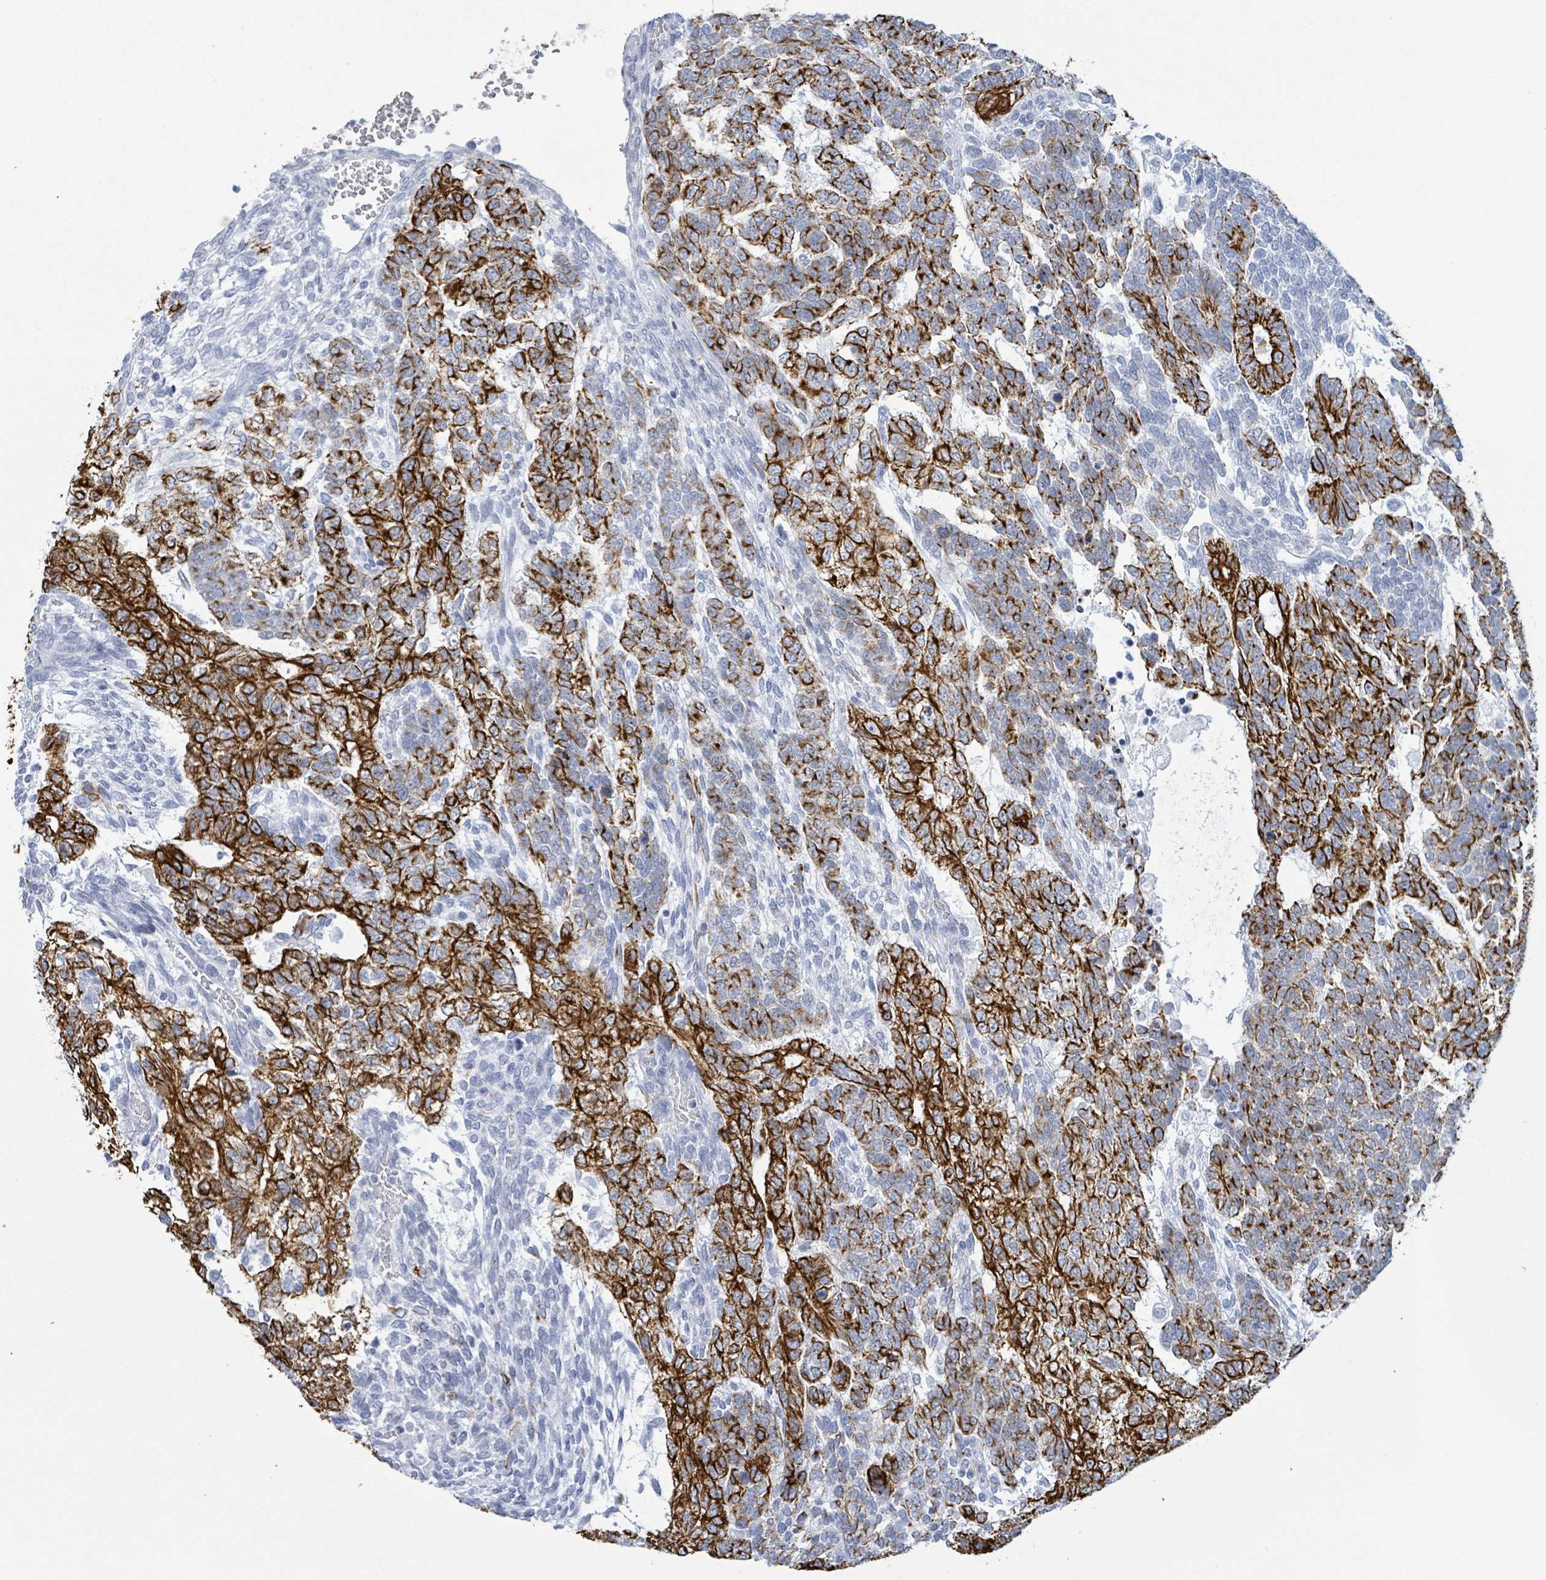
{"staining": {"intensity": "strong", "quantity": "25%-75%", "location": "cytoplasmic/membranous"}, "tissue": "testis cancer", "cell_type": "Tumor cells", "image_type": "cancer", "snomed": [{"axis": "morphology", "description": "Carcinoma, Embryonal, NOS"}, {"axis": "topography", "description": "Testis"}], "caption": "Protein staining exhibits strong cytoplasmic/membranous staining in about 25%-75% of tumor cells in embryonal carcinoma (testis).", "gene": "KRT8", "patient": {"sex": "male", "age": 23}}